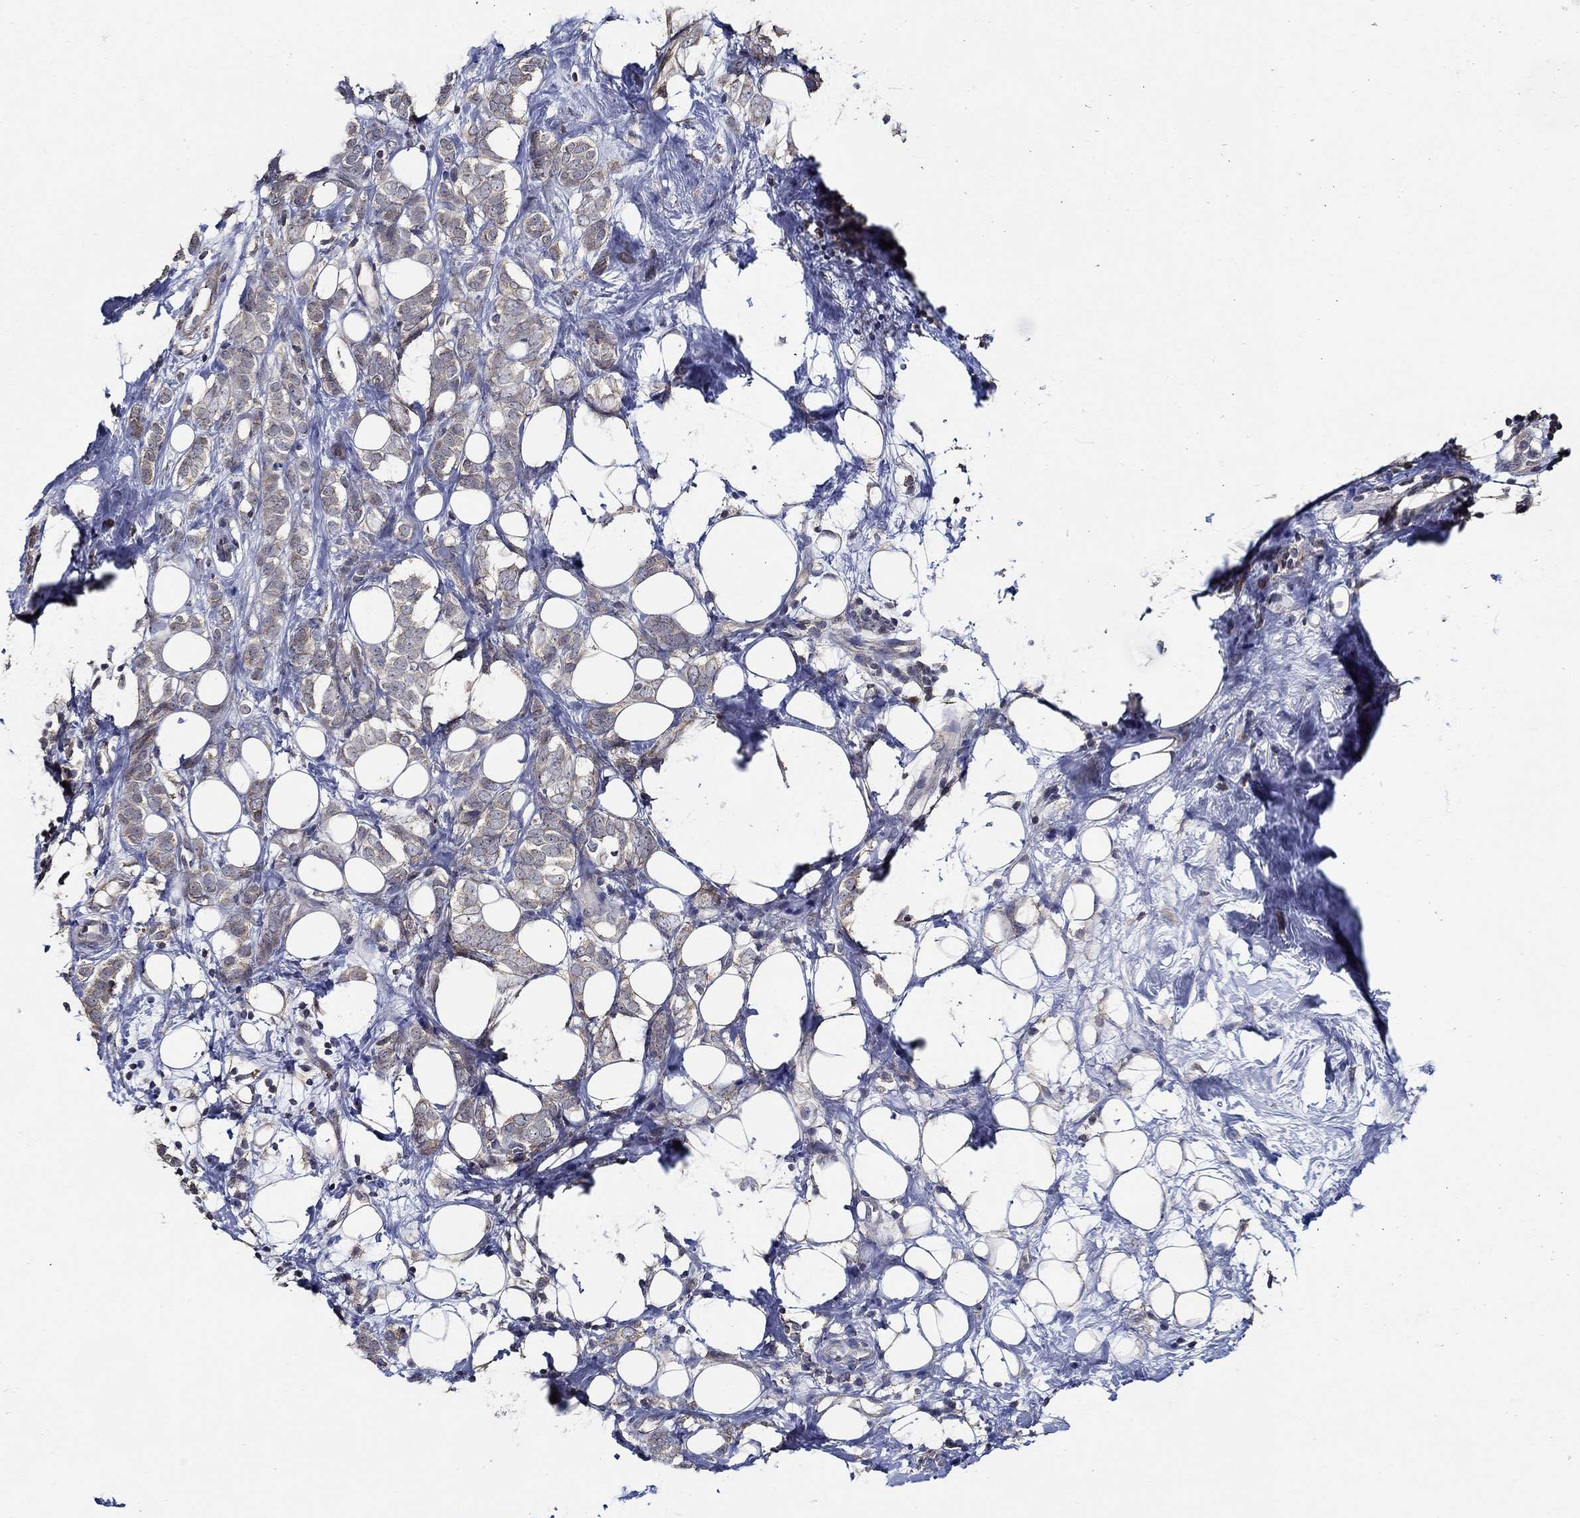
{"staining": {"intensity": "weak", "quantity": "<25%", "location": "cytoplasmic/membranous"}, "tissue": "breast cancer", "cell_type": "Tumor cells", "image_type": "cancer", "snomed": [{"axis": "morphology", "description": "Lobular carcinoma"}, {"axis": "topography", "description": "Breast"}], "caption": "Immunohistochemistry (IHC) of human lobular carcinoma (breast) exhibits no expression in tumor cells.", "gene": "WDR53", "patient": {"sex": "female", "age": 49}}